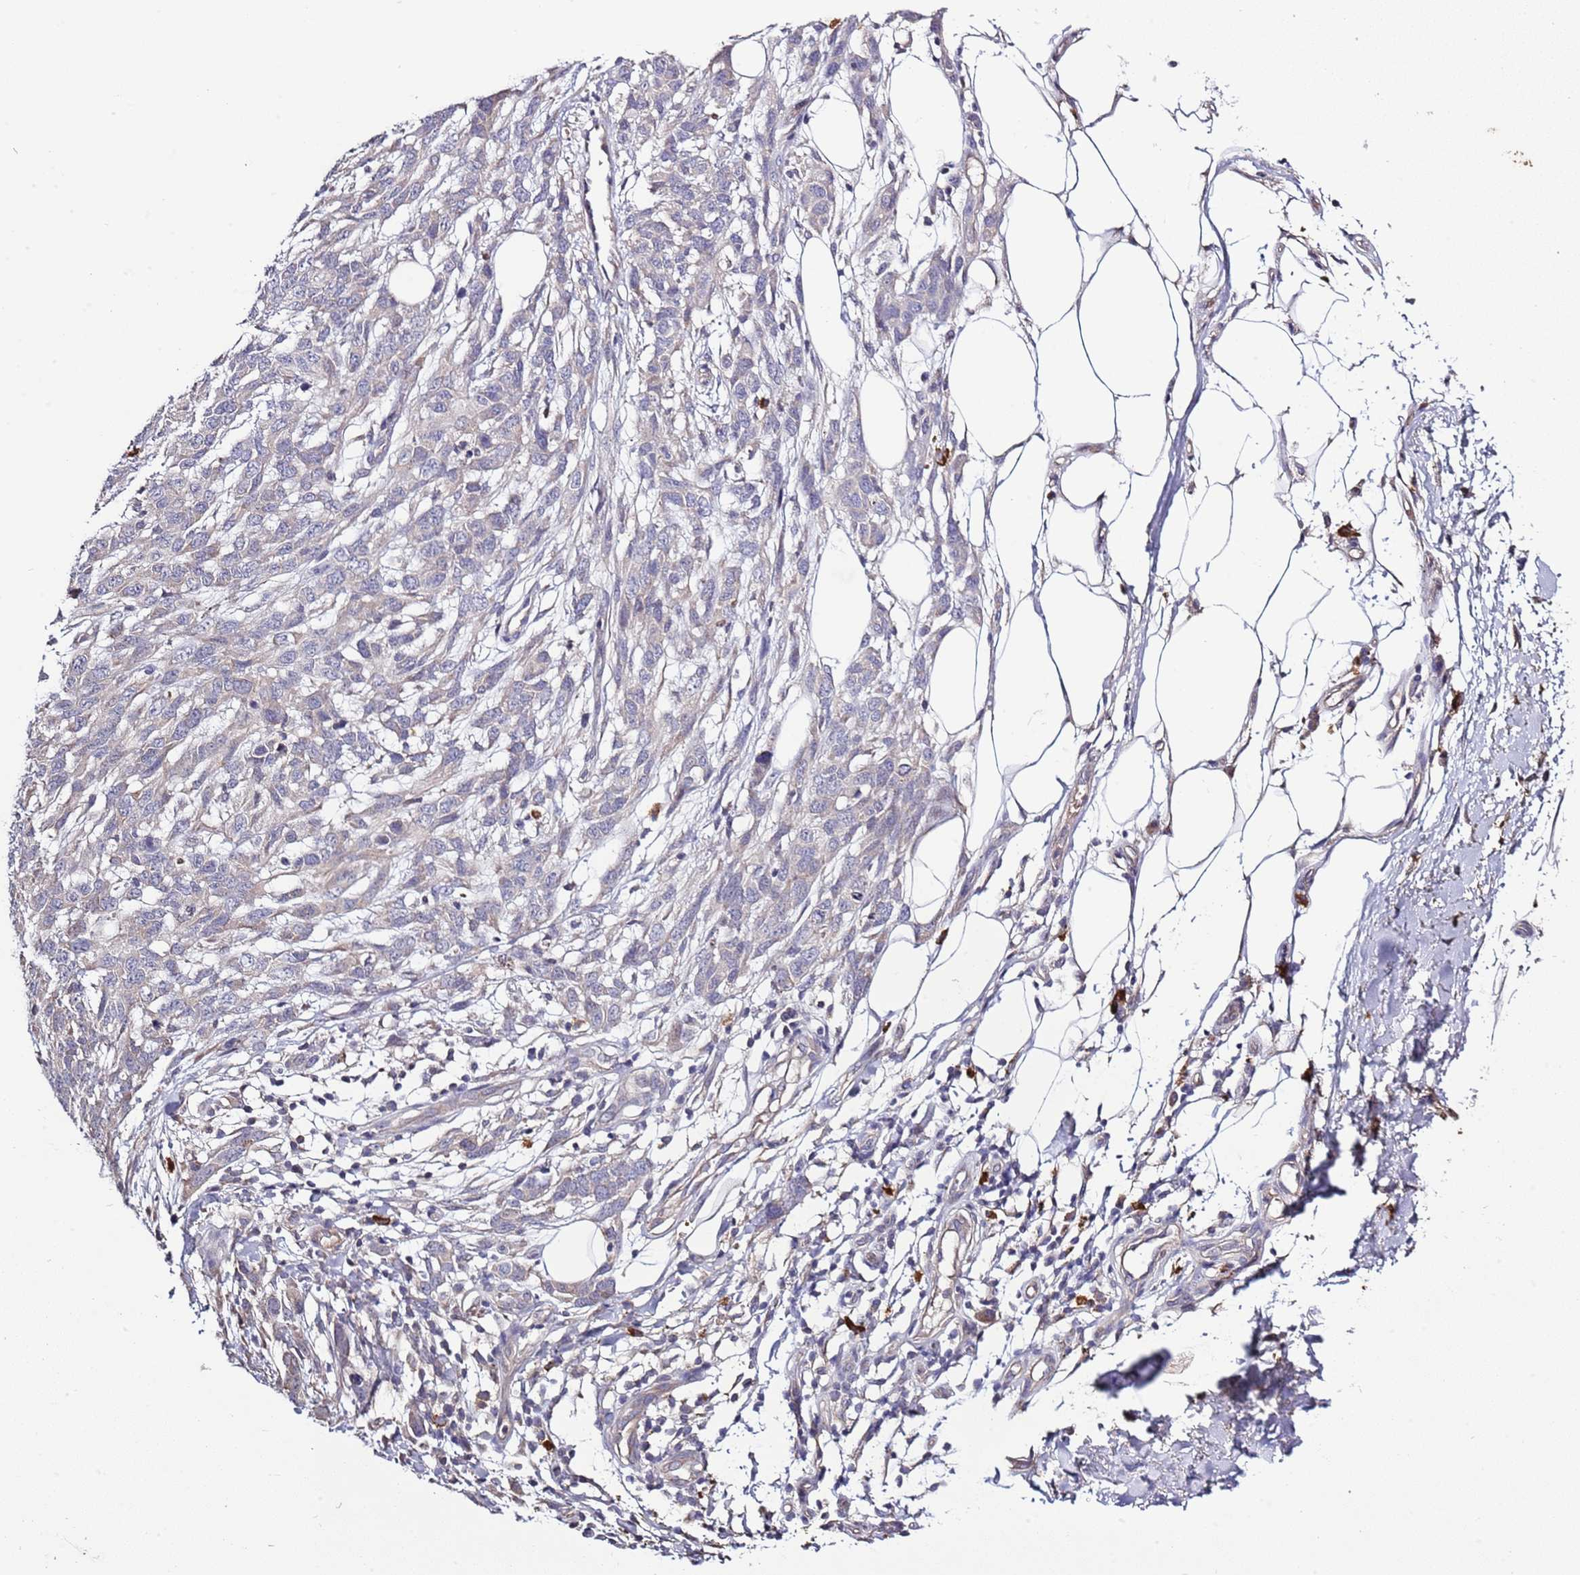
{"staining": {"intensity": "negative", "quantity": "none", "location": "none"}, "tissue": "melanoma", "cell_type": "Tumor cells", "image_type": "cancer", "snomed": [{"axis": "morphology", "description": "Normal morphology"}, {"axis": "morphology", "description": "Malignant melanoma, NOS"}, {"axis": "topography", "description": "Skin"}], "caption": "This is a photomicrograph of immunohistochemistry (IHC) staining of malignant melanoma, which shows no expression in tumor cells.", "gene": "P2RY13", "patient": {"sex": "female", "age": 72}}